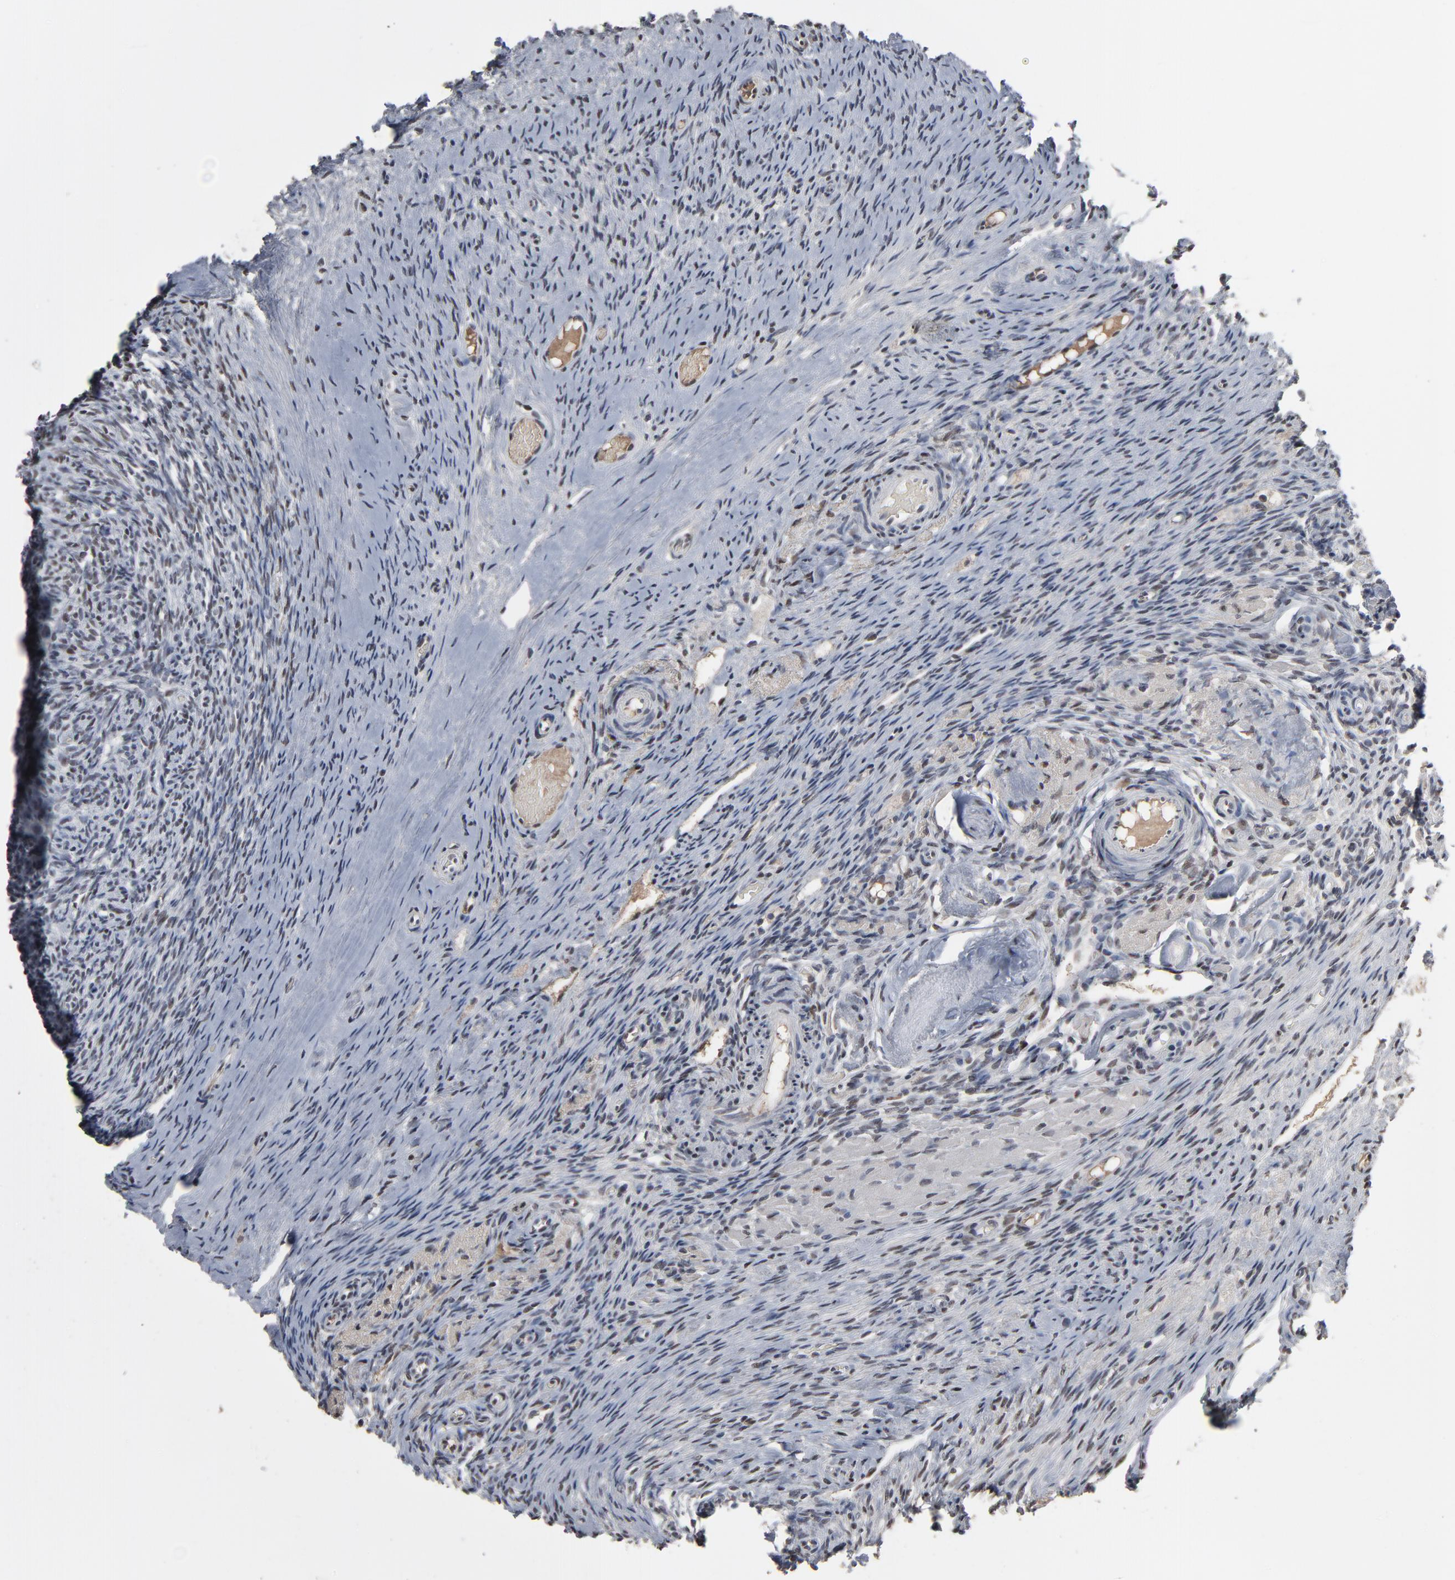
{"staining": {"intensity": "weak", "quantity": "<25%", "location": "nuclear"}, "tissue": "ovary", "cell_type": "Ovarian stroma cells", "image_type": "normal", "snomed": [{"axis": "morphology", "description": "Normal tissue, NOS"}, {"axis": "topography", "description": "Ovary"}], "caption": "High magnification brightfield microscopy of benign ovary stained with DAB (3,3'-diaminobenzidine) (brown) and counterstained with hematoxylin (blue): ovarian stroma cells show no significant positivity.", "gene": "ATF7", "patient": {"sex": "female", "age": 60}}